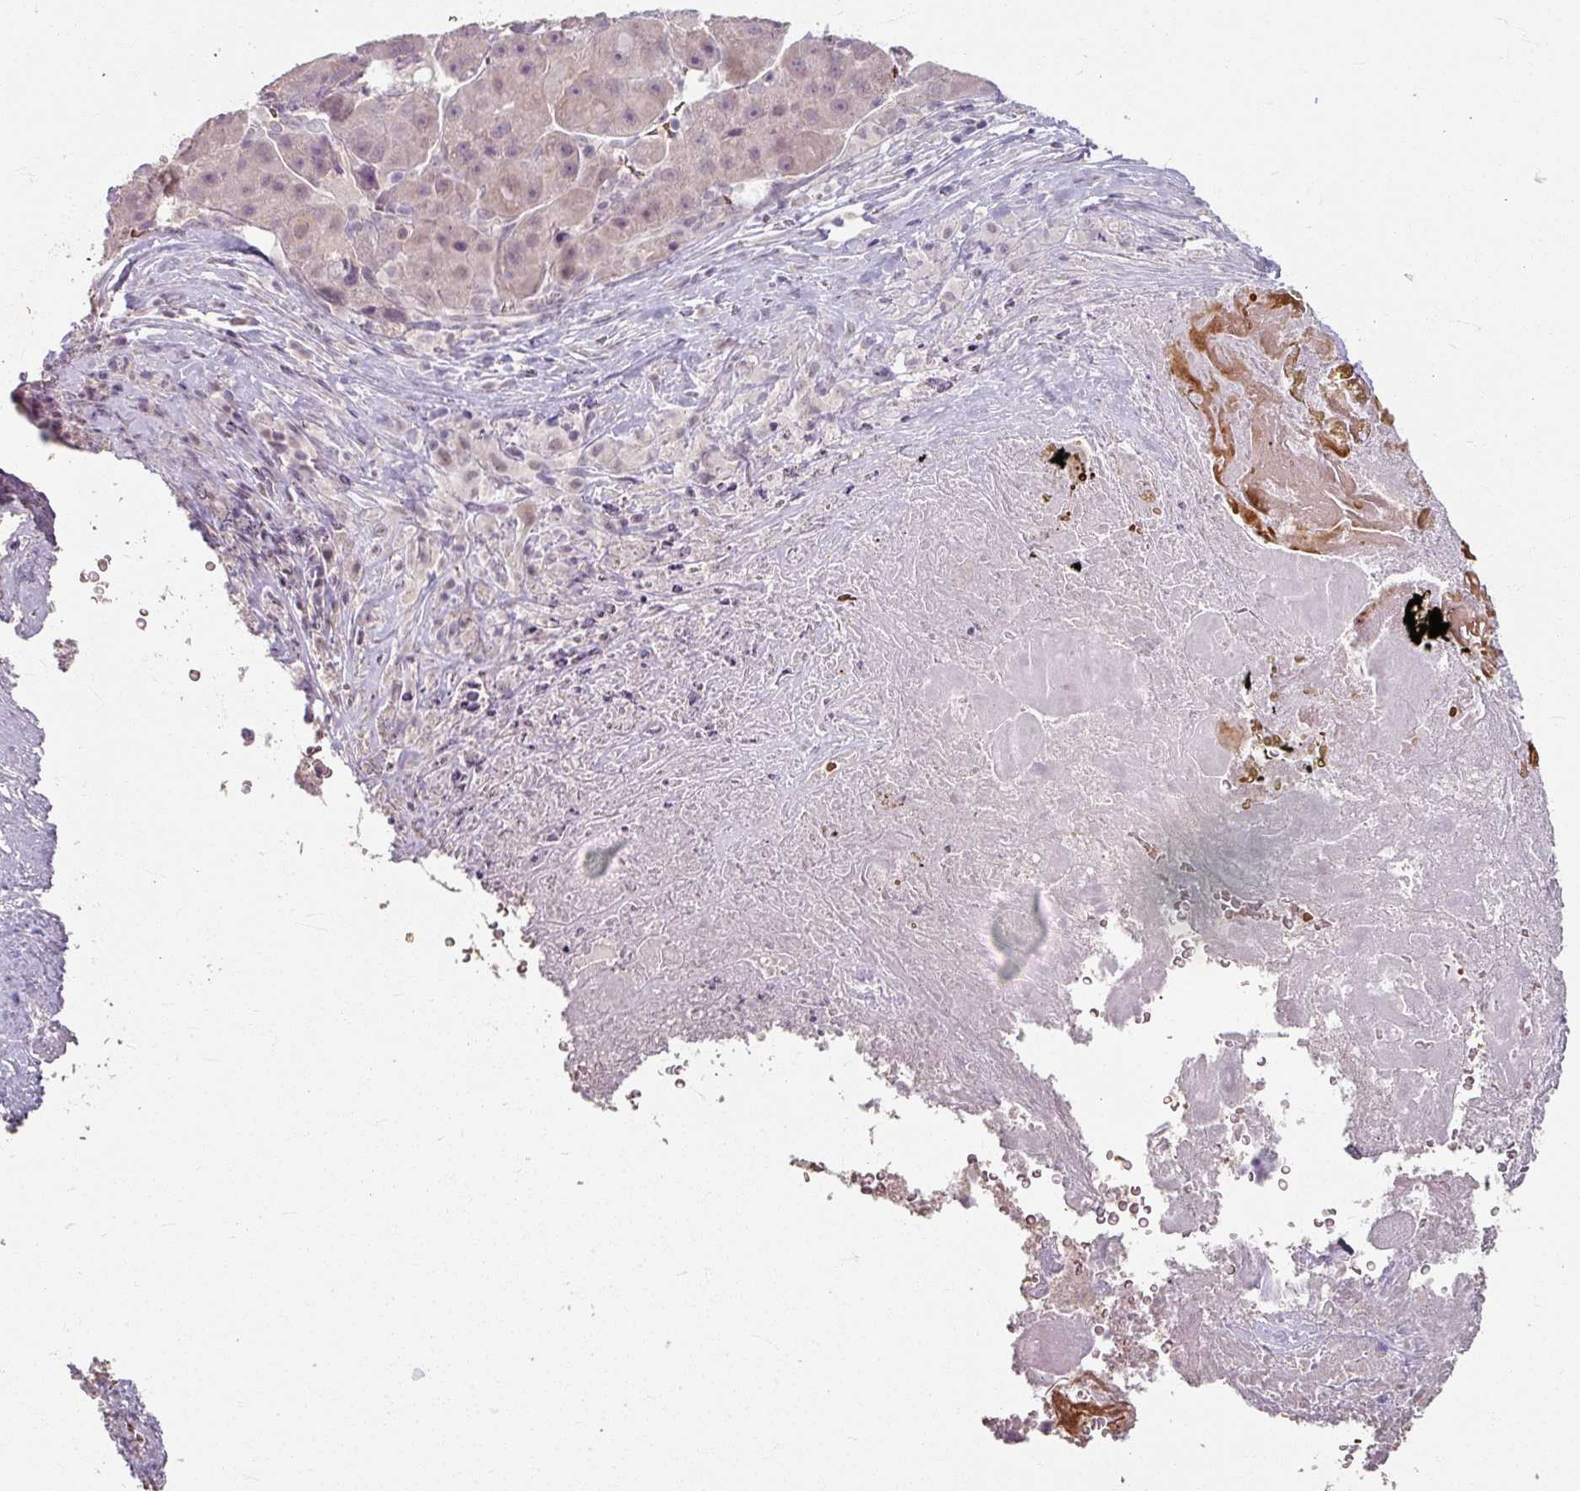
{"staining": {"intensity": "negative", "quantity": "none", "location": "none"}, "tissue": "liver cancer", "cell_type": "Tumor cells", "image_type": "cancer", "snomed": [{"axis": "morphology", "description": "Carcinoma, Hepatocellular, NOS"}, {"axis": "topography", "description": "Liver"}], "caption": "Tumor cells are negative for protein expression in human liver hepatocellular carcinoma.", "gene": "KMT5C", "patient": {"sex": "male", "age": 76}}